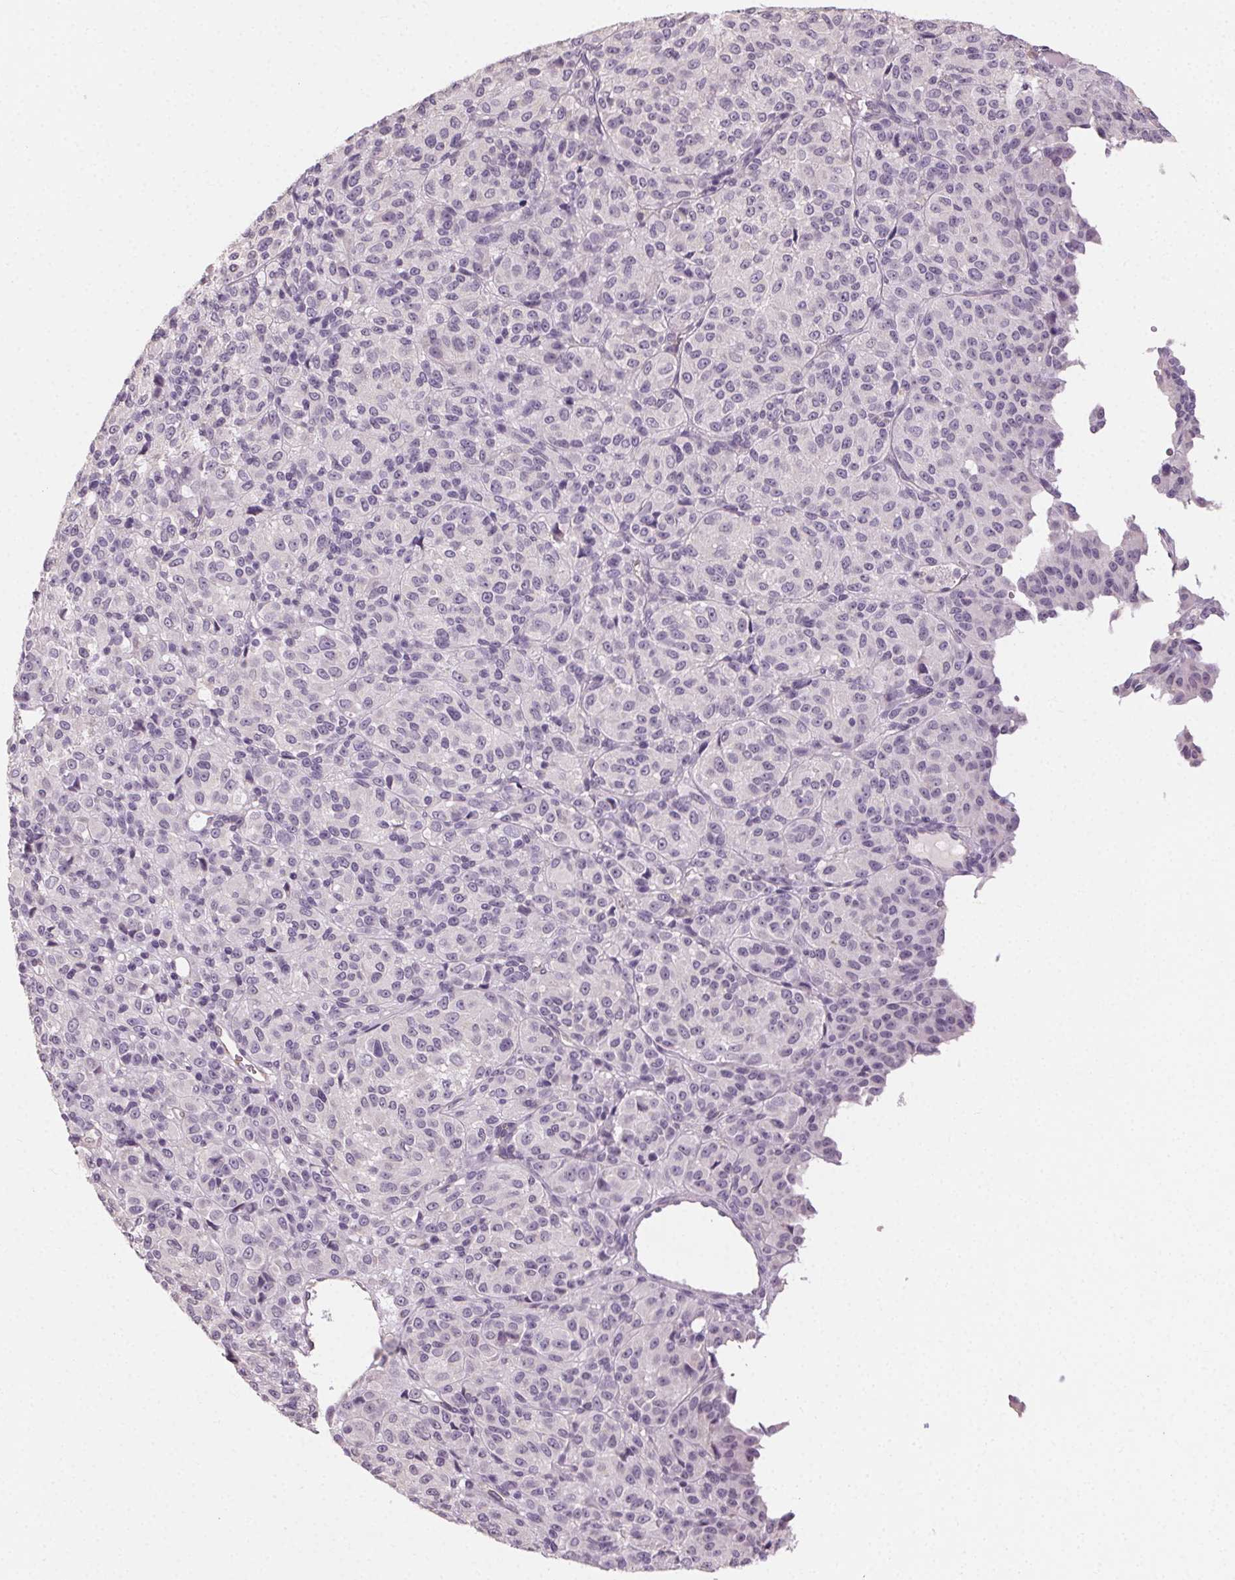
{"staining": {"intensity": "negative", "quantity": "none", "location": "none"}, "tissue": "melanoma", "cell_type": "Tumor cells", "image_type": "cancer", "snomed": [{"axis": "morphology", "description": "Malignant melanoma, Metastatic site"}, {"axis": "topography", "description": "Brain"}], "caption": "DAB (3,3'-diaminobenzidine) immunohistochemical staining of melanoma reveals no significant positivity in tumor cells.", "gene": "CLTRN", "patient": {"sex": "female", "age": 56}}